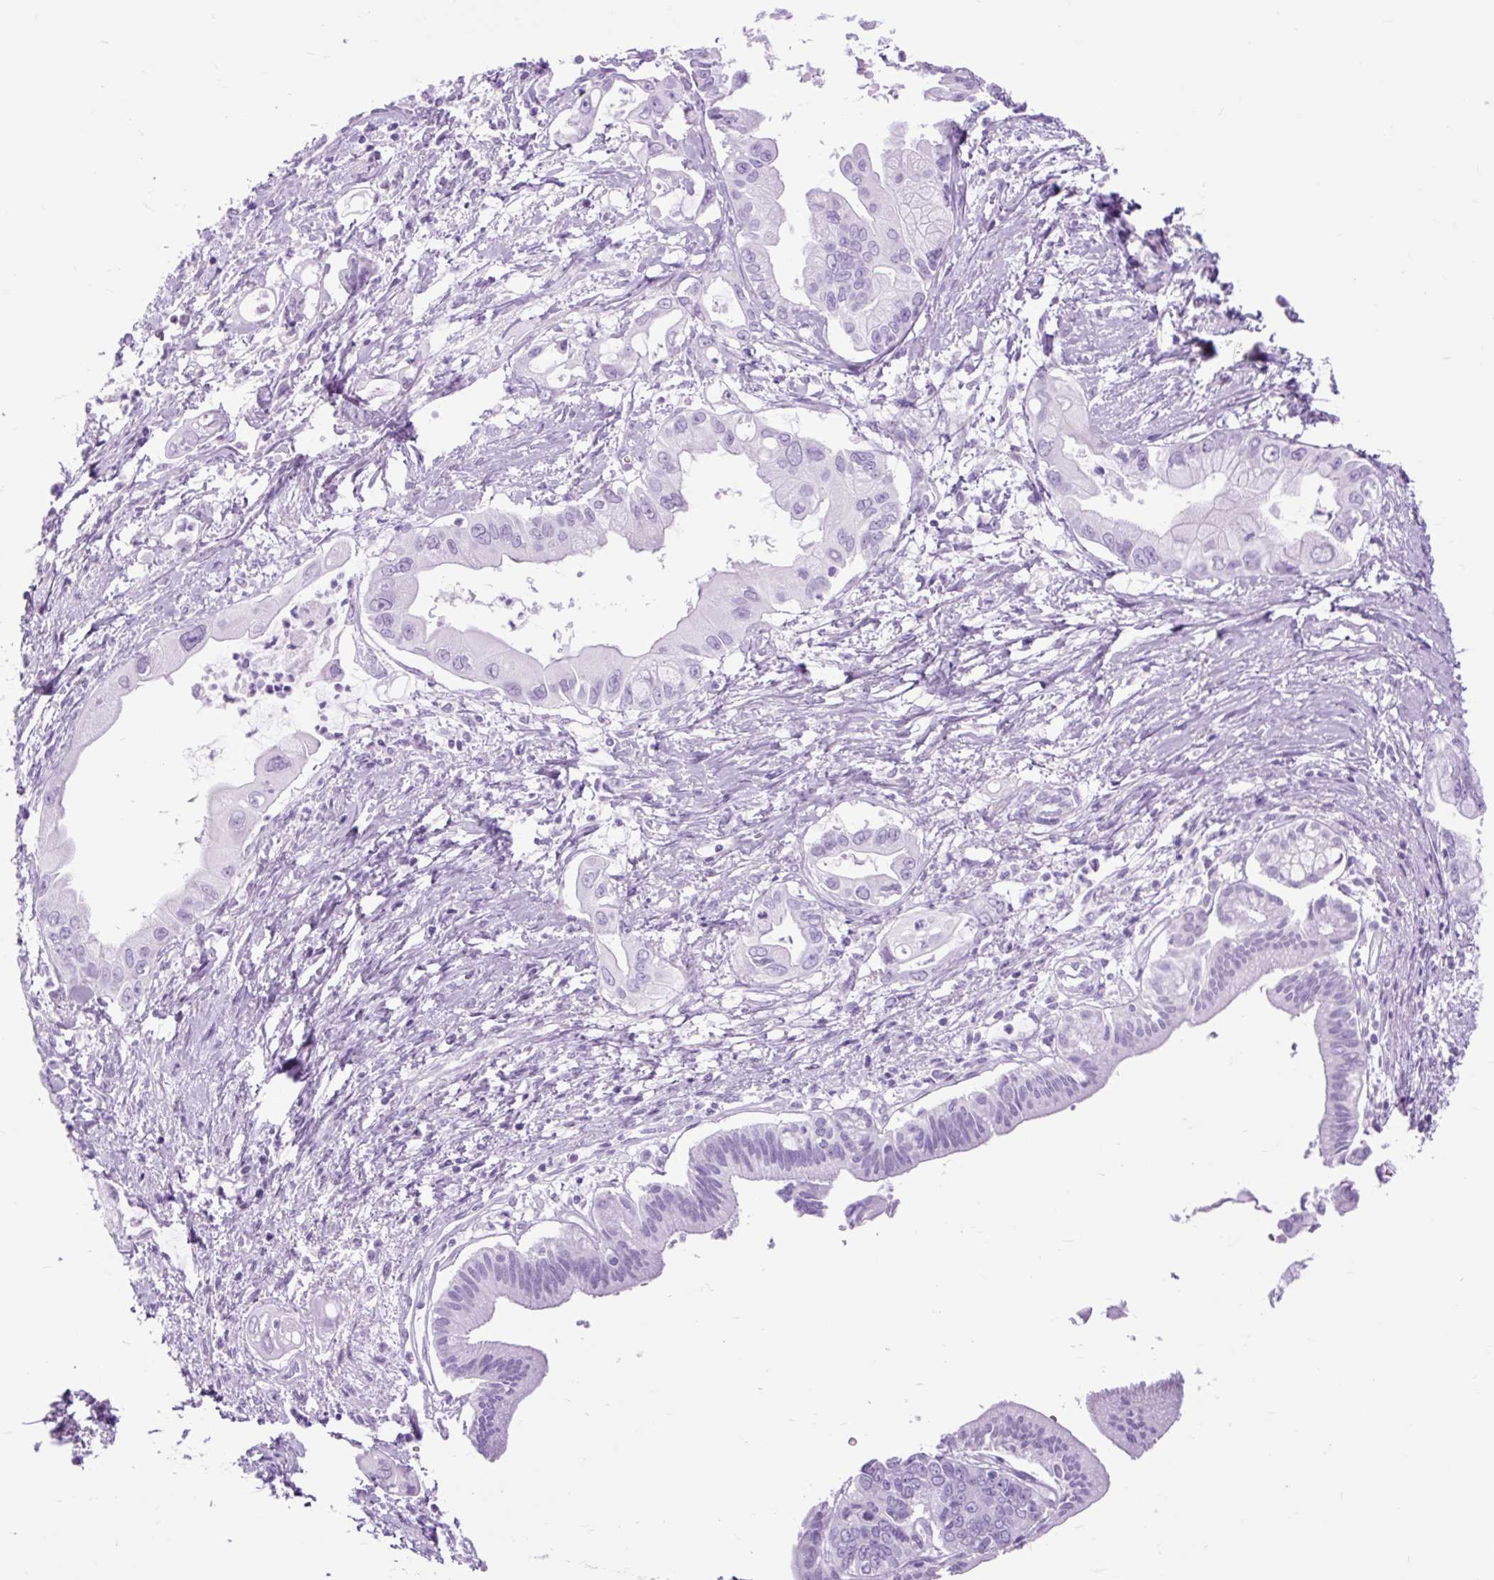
{"staining": {"intensity": "negative", "quantity": "none", "location": "none"}, "tissue": "pancreatic cancer", "cell_type": "Tumor cells", "image_type": "cancer", "snomed": [{"axis": "morphology", "description": "Adenocarcinoma, NOS"}, {"axis": "topography", "description": "Pancreas"}], "caption": "Immunohistochemistry image of neoplastic tissue: pancreatic adenocarcinoma stained with DAB (3,3'-diaminobenzidine) displays no significant protein staining in tumor cells. Nuclei are stained in blue.", "gene": "DPP6", "patient": {"sex": "male", "age": 61}}